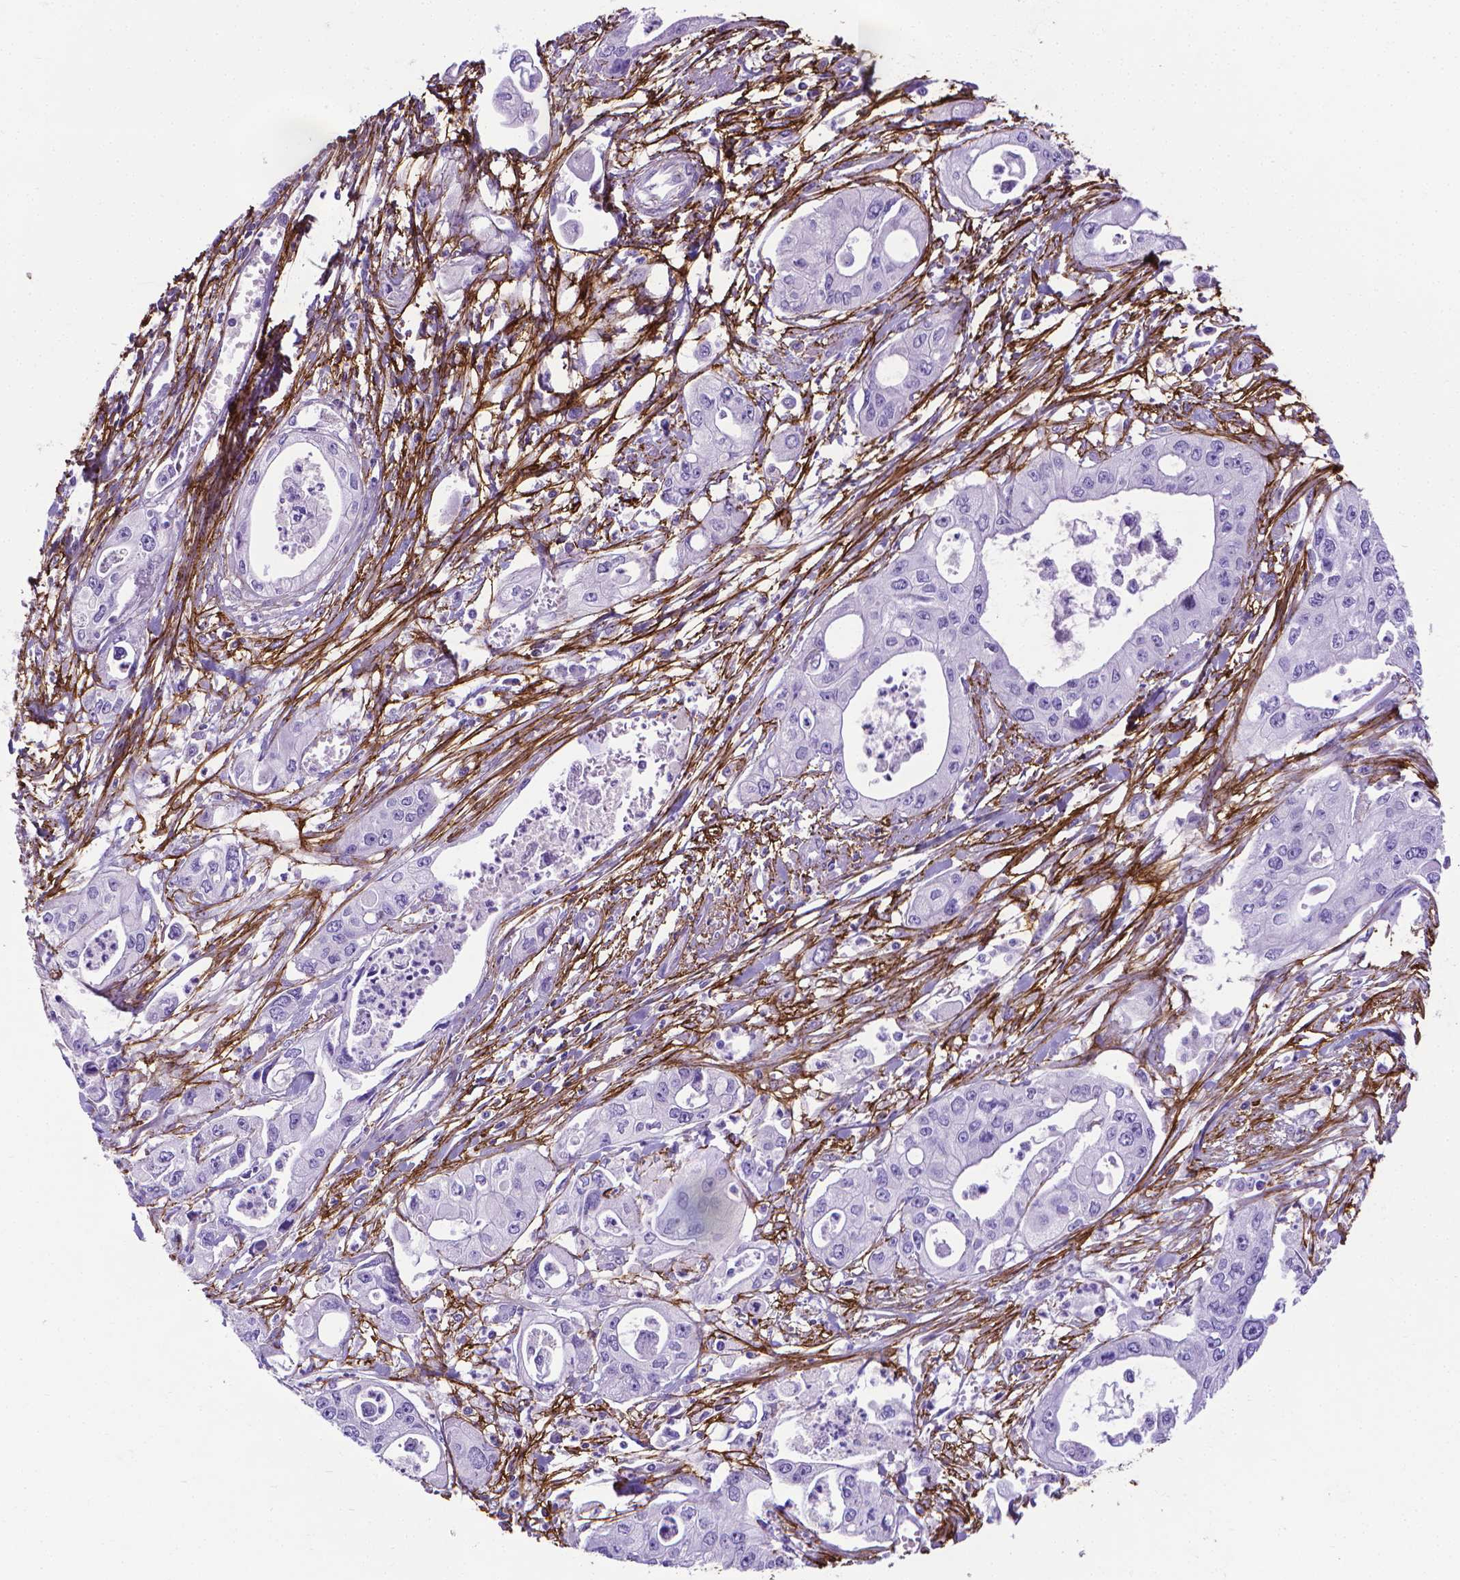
{"staining": {"intensity": "negative", "quantity": "none", "location": "none"}, "tissue": "pancreatic cancer", "cell_type": "Tumor cells", "image_type": "cancer", "snomed": [{"axis": "morphology", "description": "Adenocarcinoma, NOS"}, {"axis": "topography", "description": "Pancreas"}], "caption": "Pancreatic cancer stained for a protein using IHC reveals no positivity tumor cells.", "gene": "MFAP2", "patient": {"sex": "male", "age": 70}}